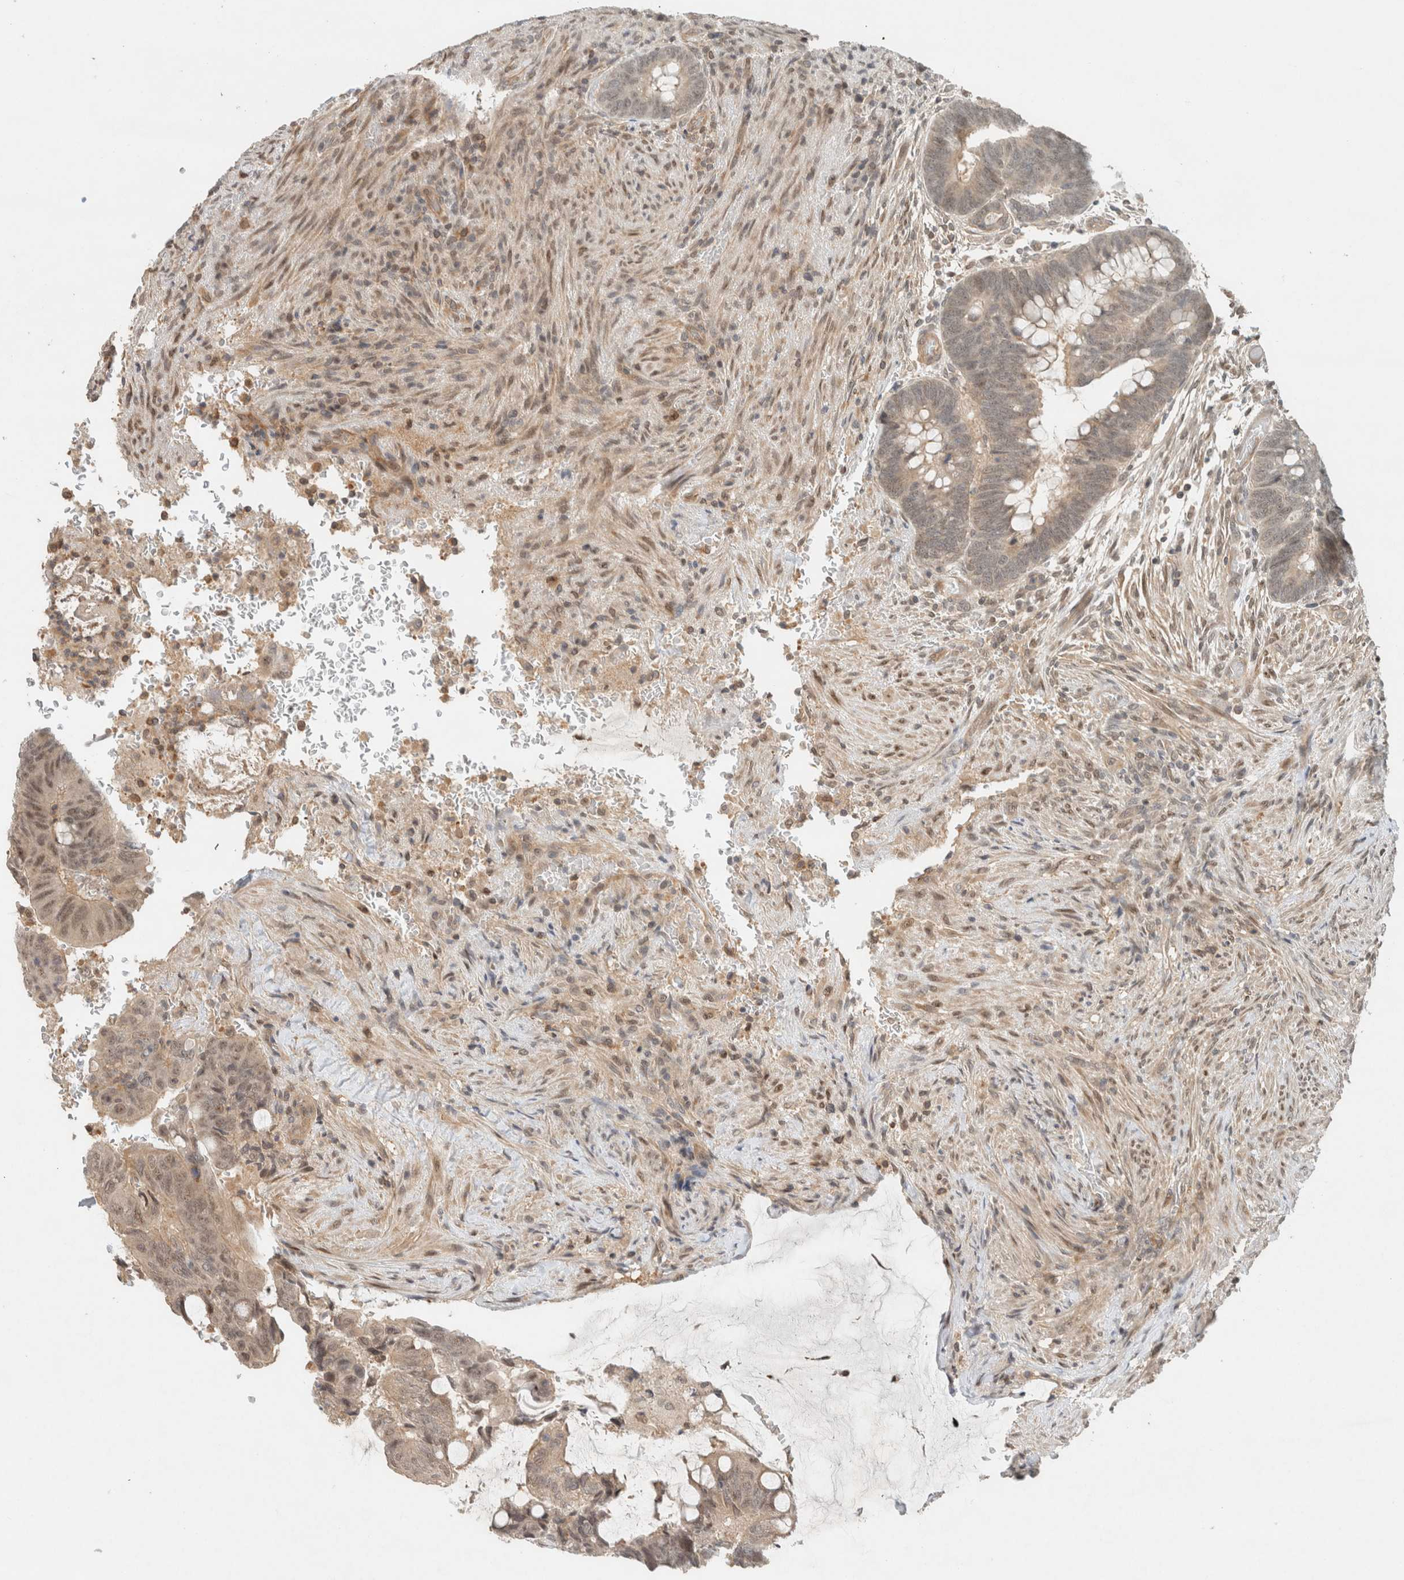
{"staining": {"intensity": "weak", "quantity": "<25%", "location": "cytoplasmic/membranous,nuclear"}, "tissue": "colorectal cancer", "cell_type": "Tumor cells", "image_type": "cancer", "snomed": [{"axis": "morphology", "description": "Normal tissue, NOS"}, {"axis": "morphology", "description": "Adenocarcinoma, NOS"}, {"axis": "topography", "description": "Rectum"}], "caption": "Immunohistochemistry micrograph of colorectal cancer (adenocarcinoma) stained for a protein (brown), which shows no staining in tumor cells. Nuclei are stained in blue.", "gene": "CAAP1", "patient": {"sex": "male", "age": 92}}